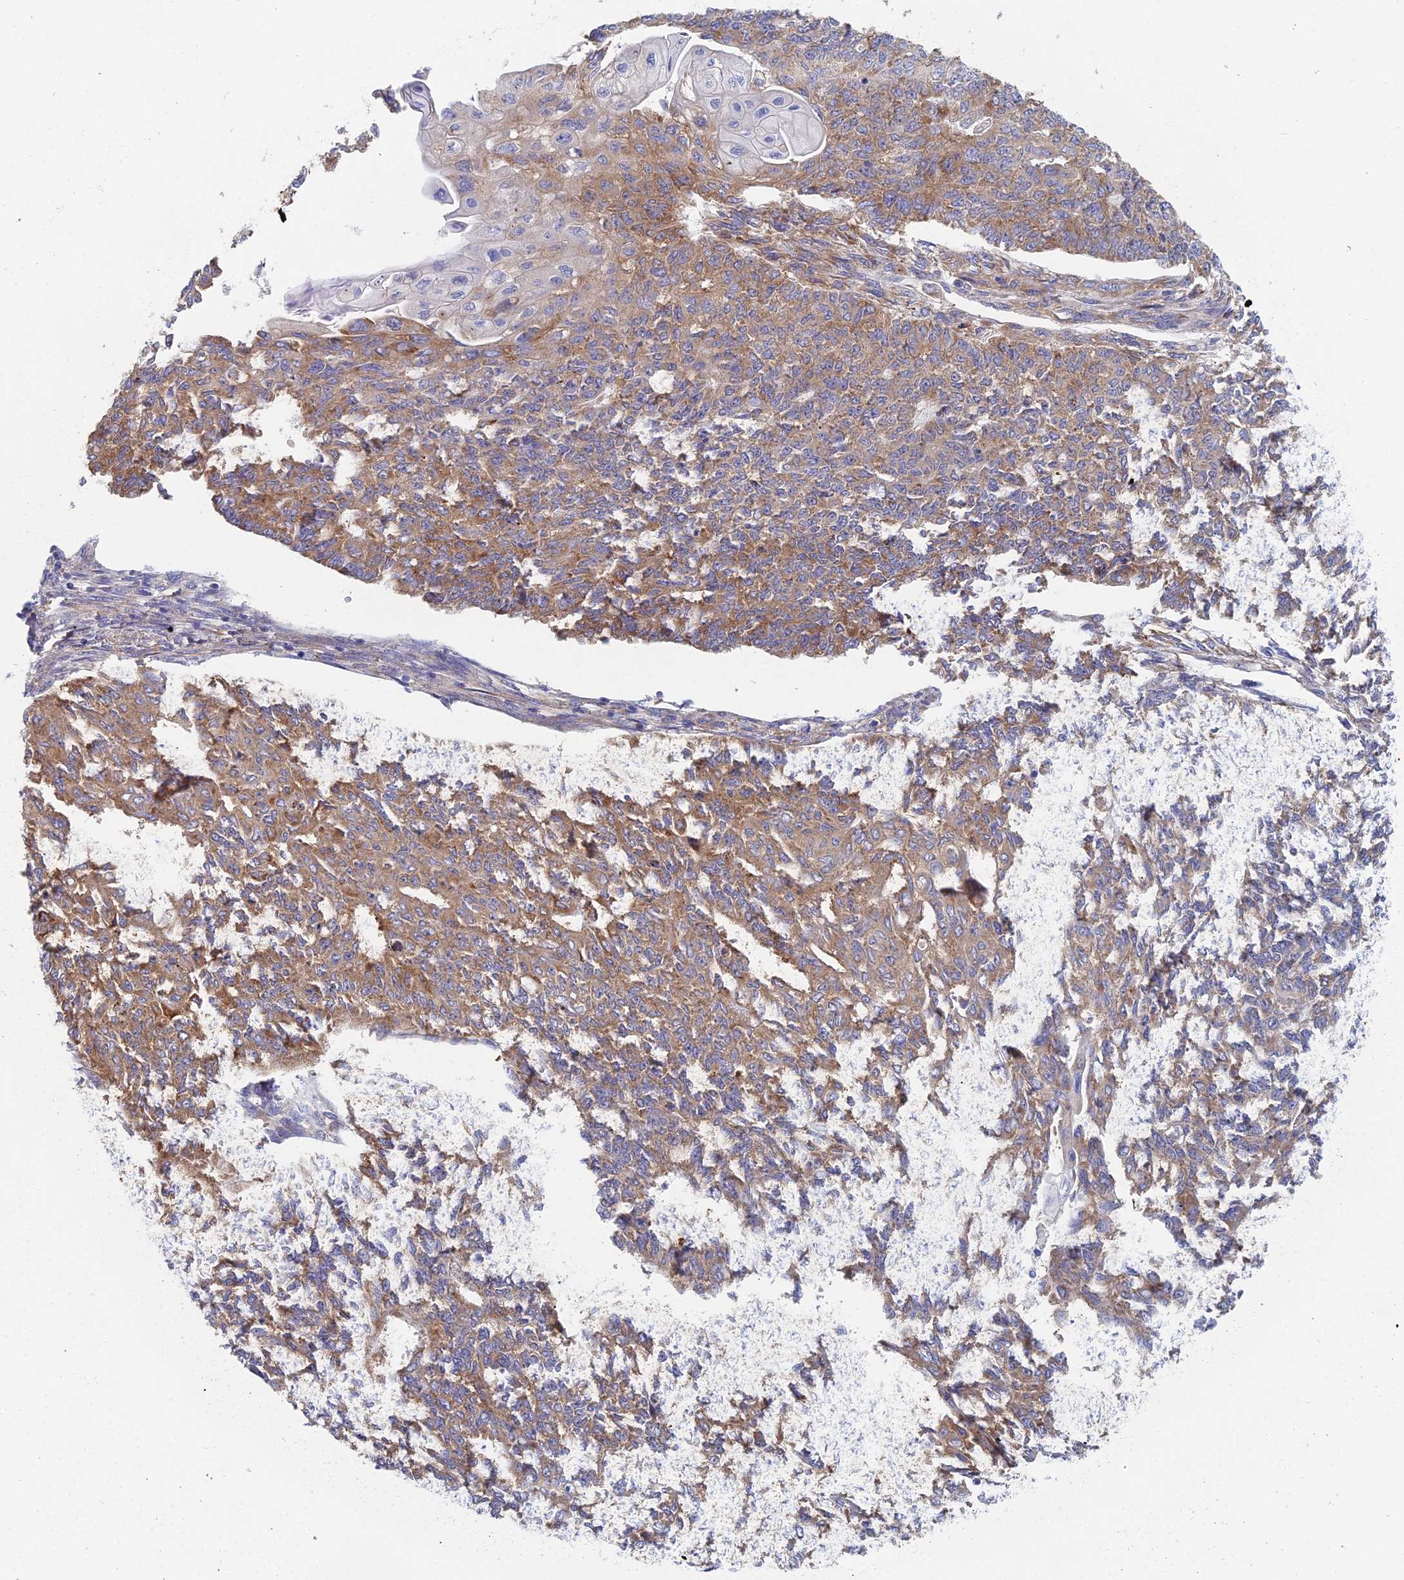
{"staining": {"intensity": "weak", "quantity": "25%-75%", "location": "cytoplasmic/membranous"}, "tissue": "endometrial cancer", "cell_type": "Tumor cells", "image_type": "cancer", "snomed": [{"axis": "morphology", "description": "Adenocarcinoma, NOS"}, {"axis": "topography", "description": "Endometrium"}], "caption": "A photomicrograph showing weak cytoplasmic/membranous expression in about 25%-75% of tumor cells in endometrial adenocarcinoma, as visualized by brown immunohistochemical staining.", "gene": "ELOF1", "patient": {"sex": "female", "age": 32}}